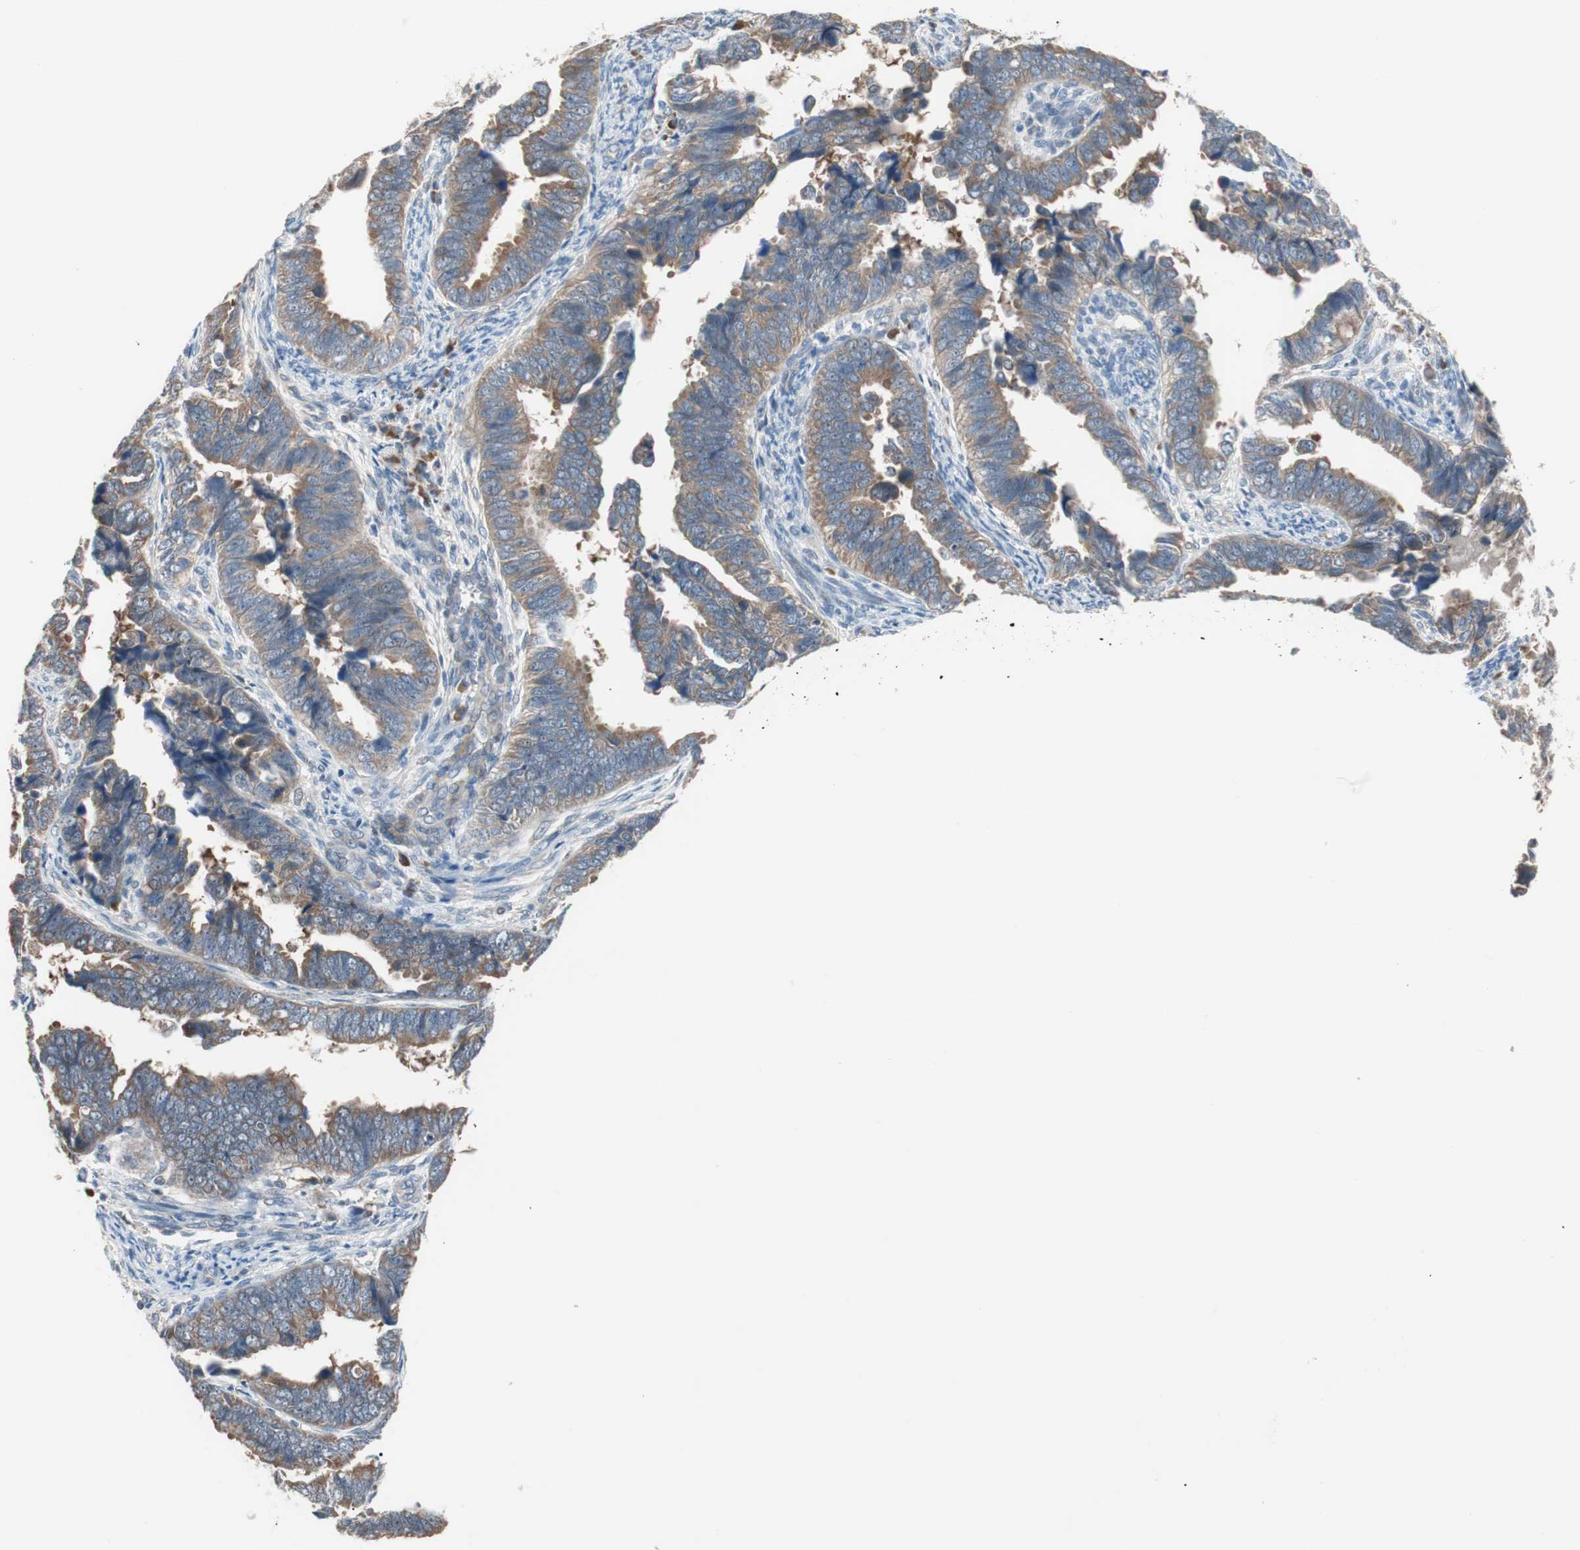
{"staining": {"intensity": "weak", "quantity": ">75%", "location": "cytoplasmic/membranous"}, "tissue": "endometrial cancer", "cell_type": "Tumor cells", "image_type": "cancer", "snomed": [{"axis": "morphology", "description": "Adenocarcinoma, NOS"}, {"axis": "topography", "description": "Endometrium"}], "caption": "A micrograph showing weak cytoplasmic/membranous expression in about >75% of tumor cells in adenocarcinoma (endometrial), as visualized by brown immunohistochemical staining.", "gene": "PCK1", "patient": {"sex": "female", "age": 75}}